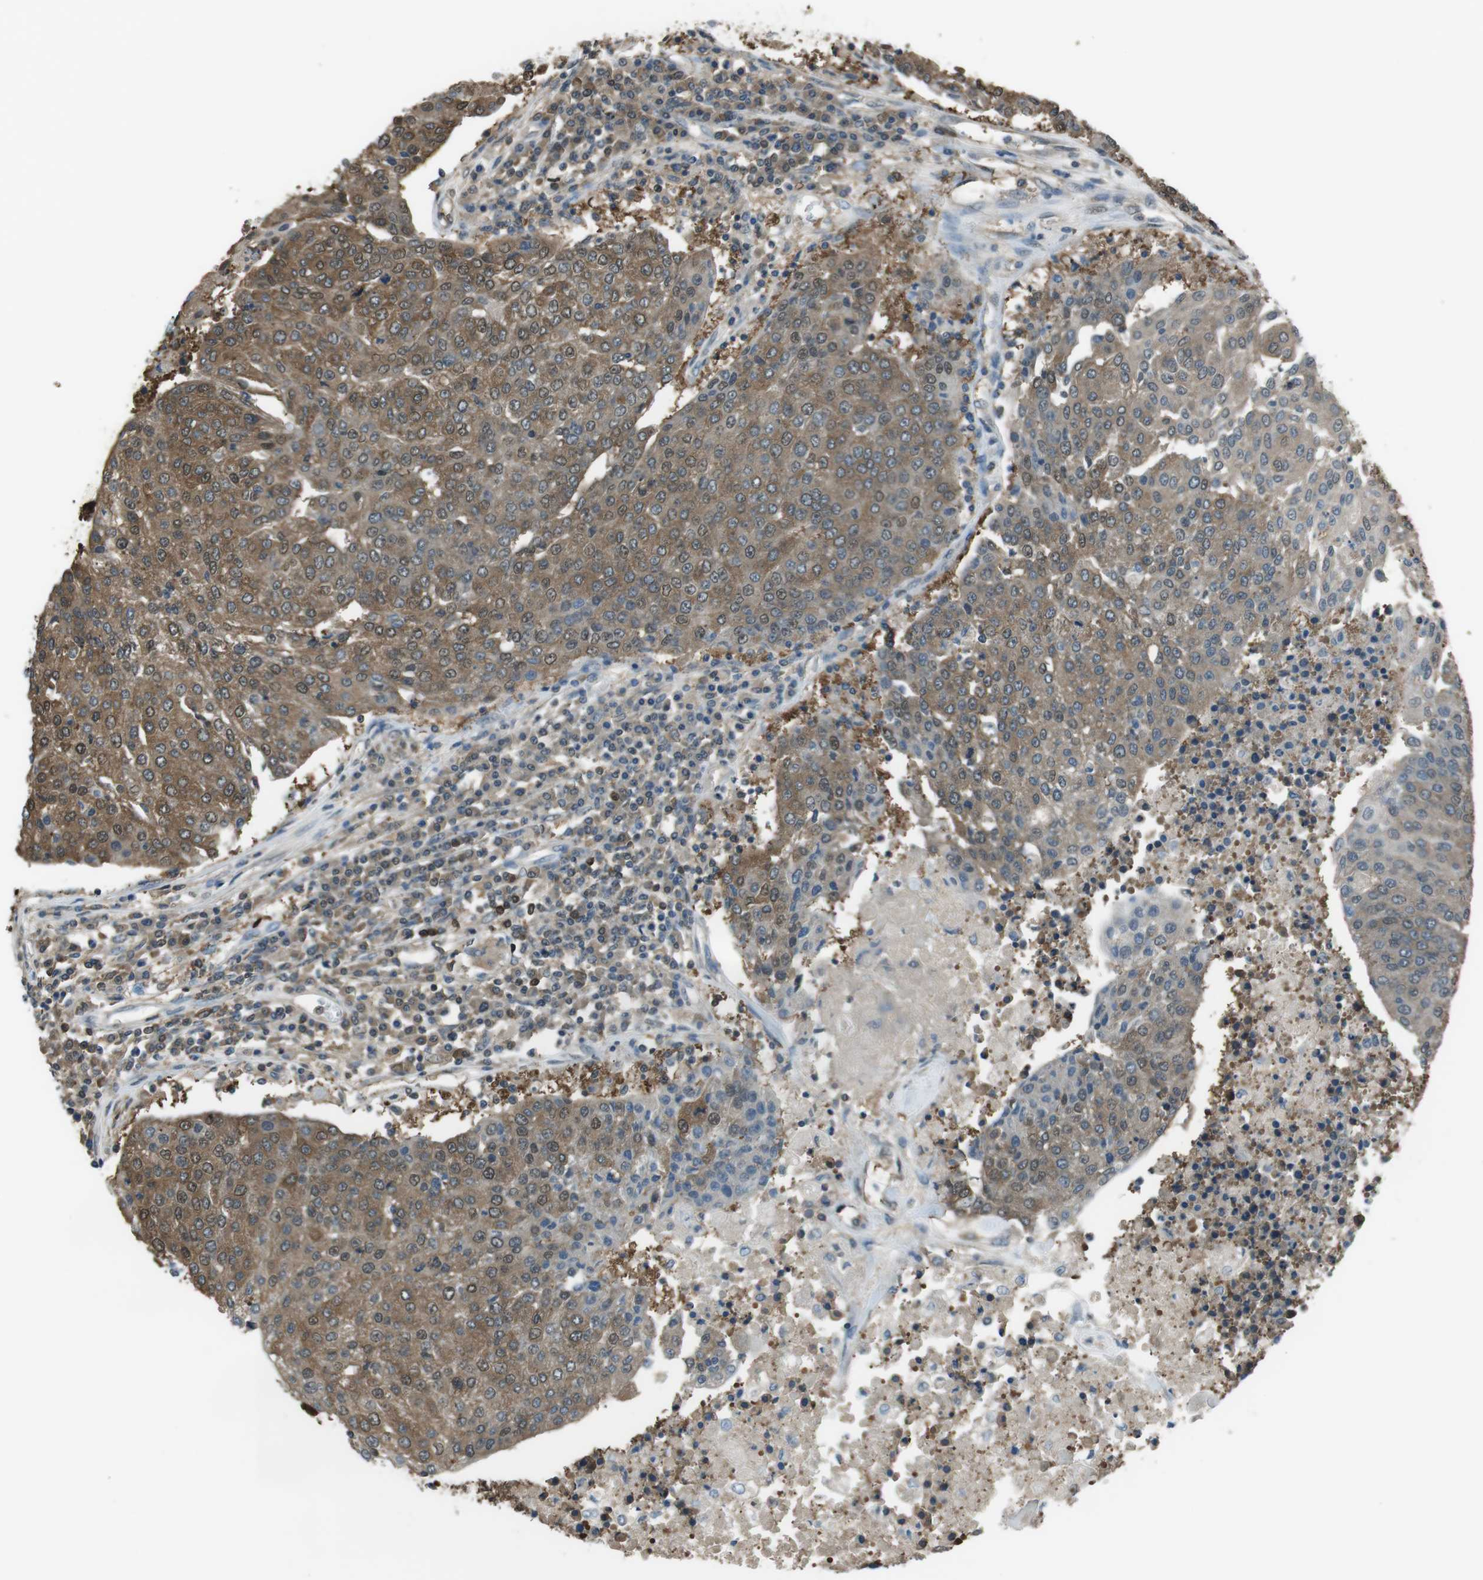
{"staining": {"intensity": "moderate", "quantity": ">75%", "location": "cytoplasmic/membranous,nuclear"}, "tissue": "urothelial cancer", "cell_type": "Tumor cells", "image_type": "cancer", "snomed": [{"axis": "morphology", "description": "Urothelial carcinoma, High grade"}, {"axis": "topography", "description": "Urinary bladder"}], "caption": "A brown stain shows moderate cytoplasmic/membranous and nuclear expression of a protein in human urothelial cancer tumor cells.", "gene": "TWSG1", "patient": {"sex": "female", "age": 85}}